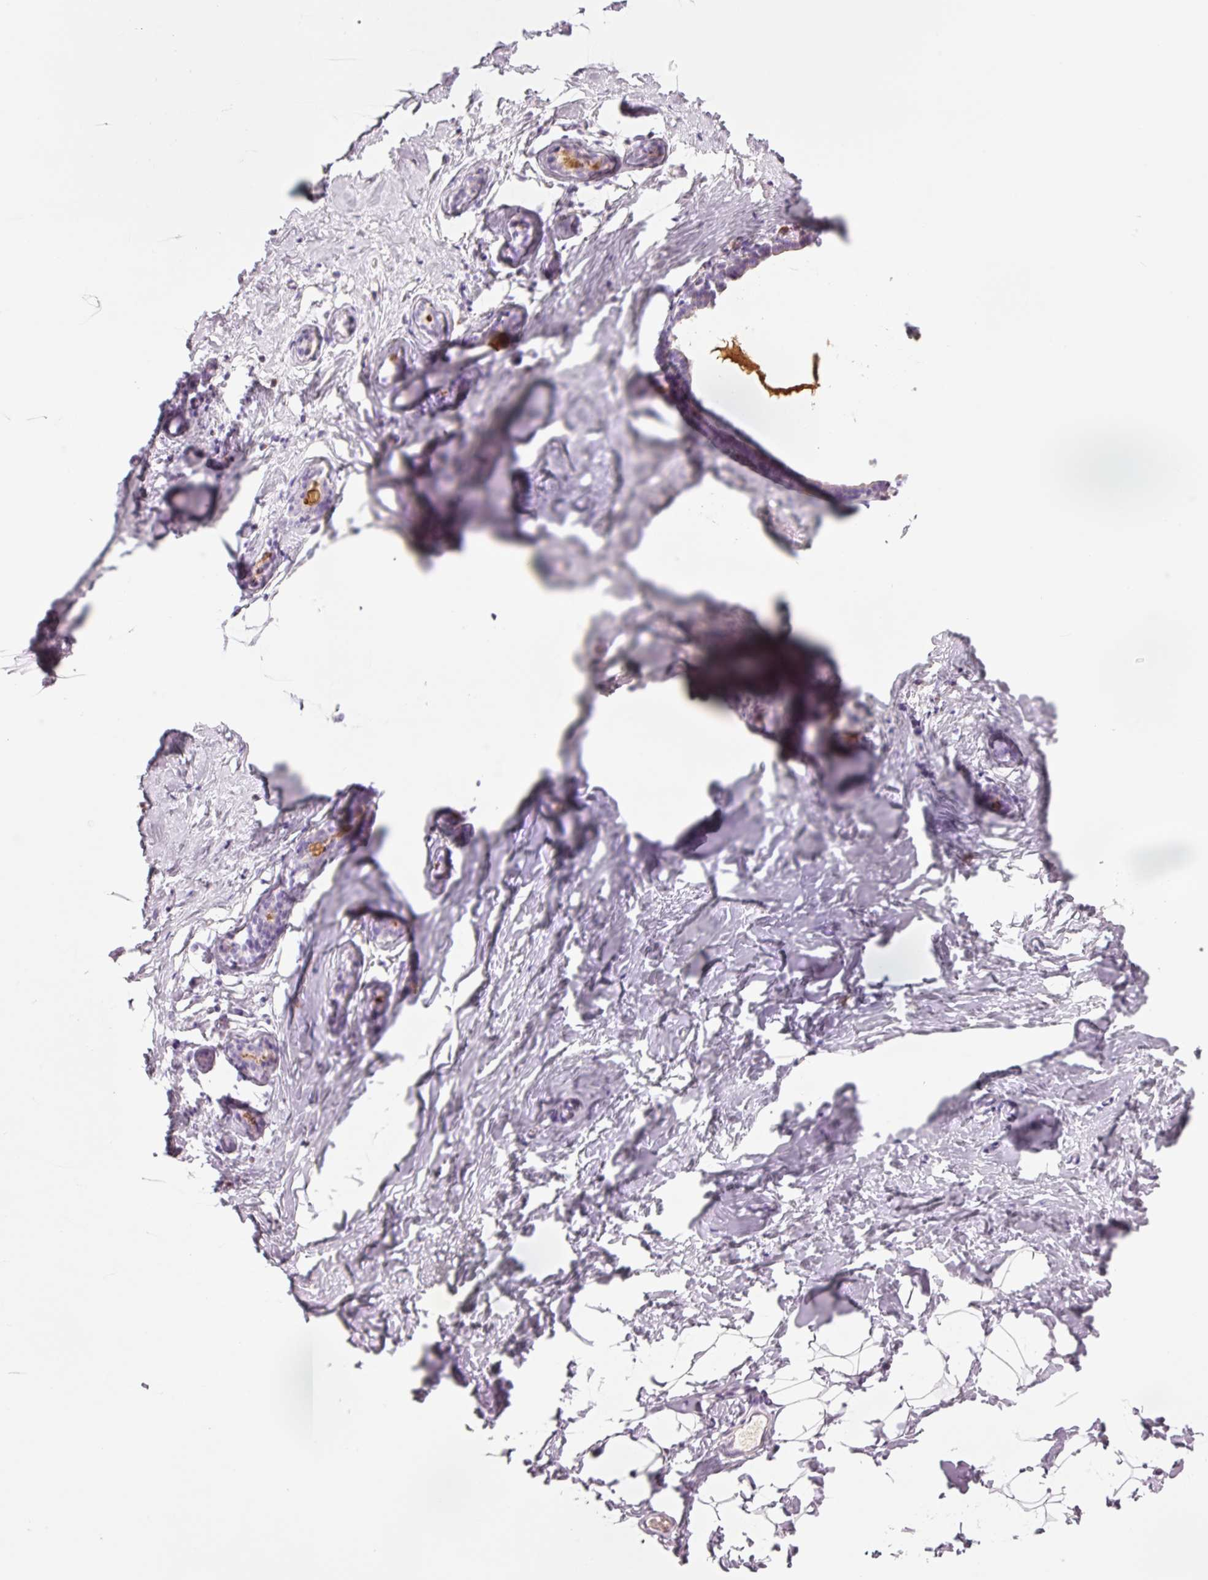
{"staining": {"intensity": "negative", "quantity": "none", "location": "none"}, "tissue": "breast", "cell_type": "Adipocytes", "image_type": "normal", "snomed": [{"axis": "morphology", "description": "Normal tissue, NOS"}, {"axis": "topography", "description": "Breast"}], "caption": "Adipocytes are negative for protein expression in normal human breast. (Brightfield microscopy of DAB IHC at high magnification).", "gene": "KLF1", "patient": {"sex": "female", "age": 23}}